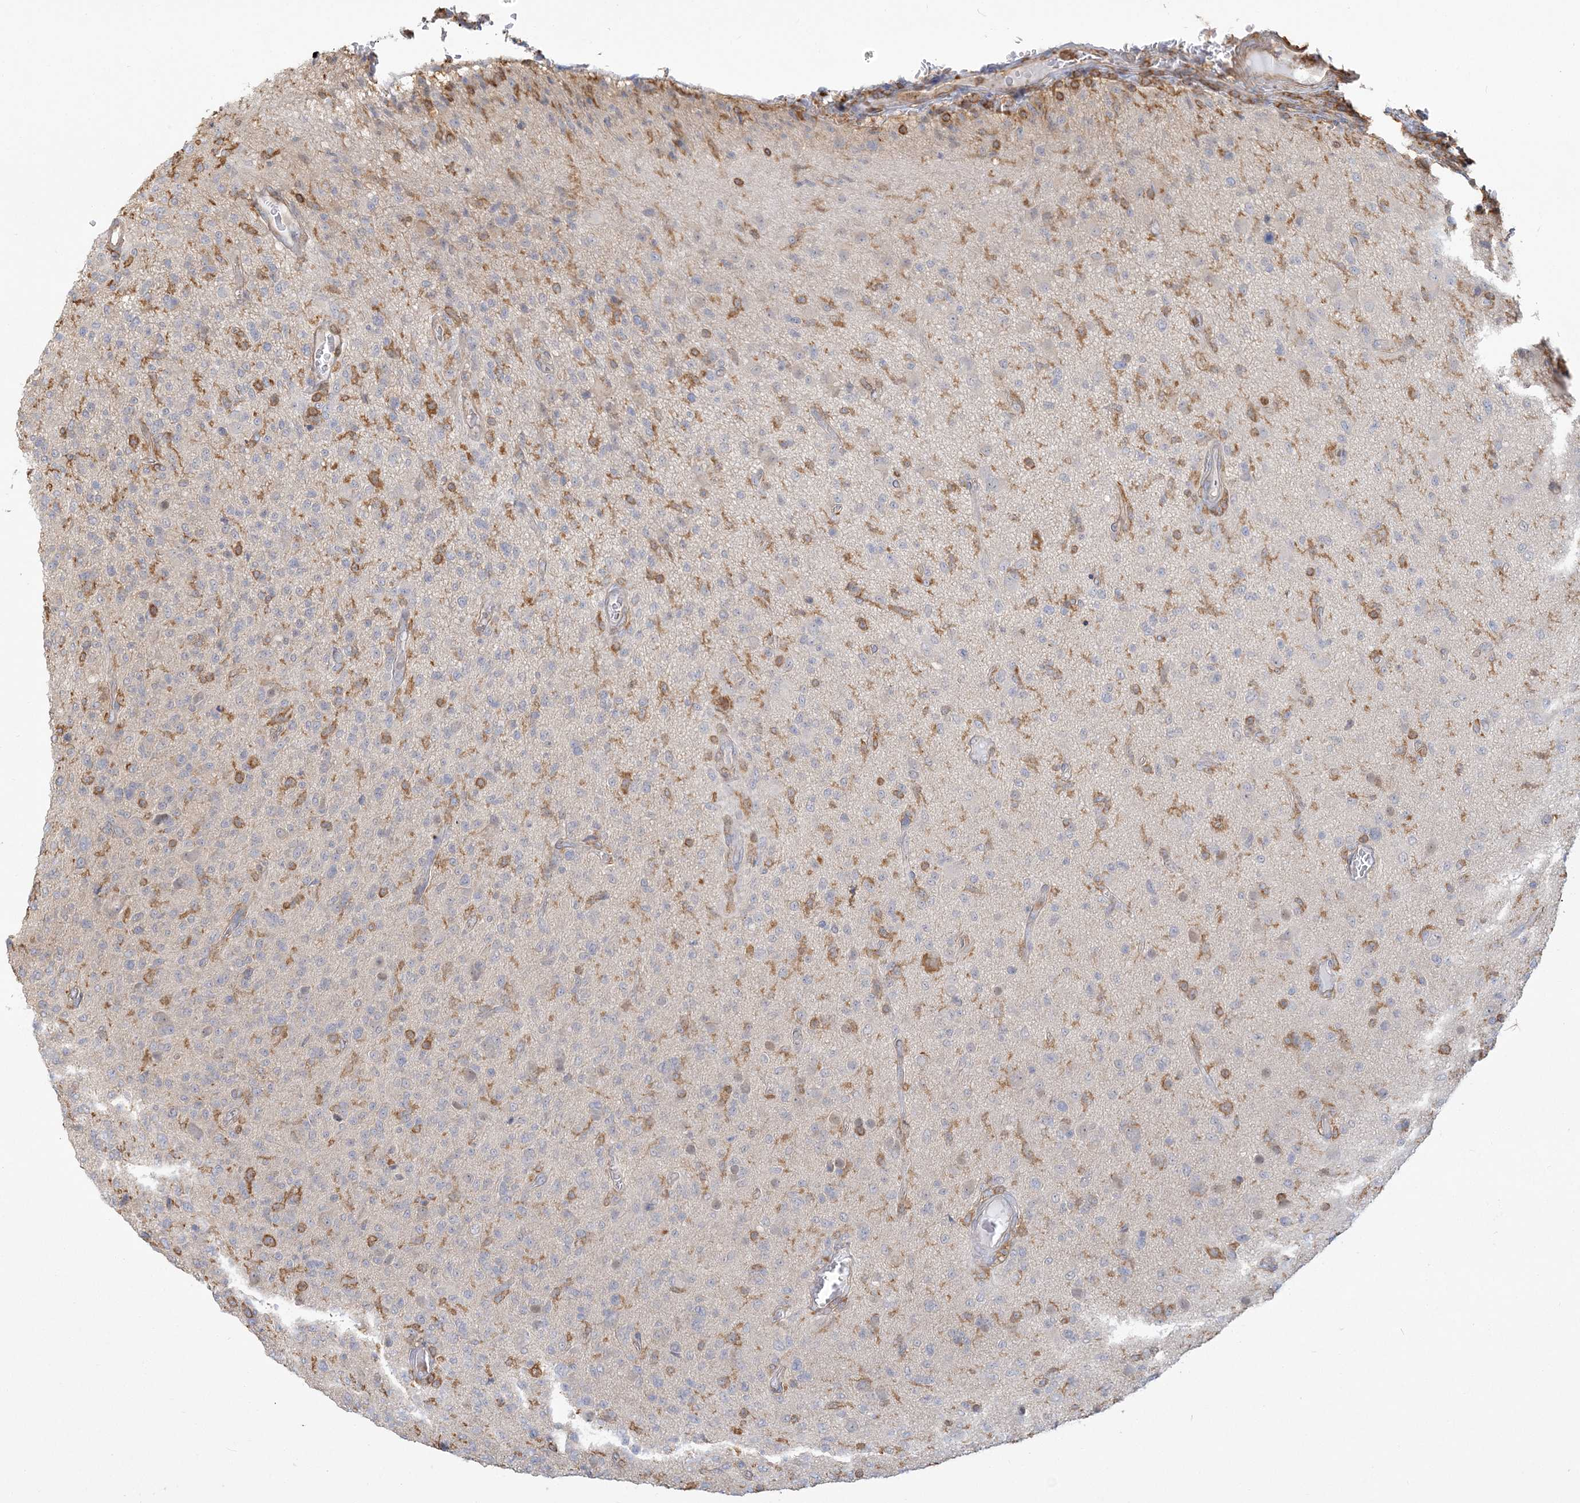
{"staining": {"intensity": "negative", "quantity": "none", "location": "none"}, "tissue": "glioma", "cell_type": "Tumor cells", "image_type": "cancer", "snomed": [{"axis": "morphology", "description": "Glioma, malignant, High grade"}, {"axis": "topography", "description": "Brain"}], "caption": "DAB (3,3'-diaminobenzidine) immunohistochemical staining of human glioma reveals no significant staining in tumor cells. (IHC, brightfield microscopy, high magnification).", "gene": "ANKS1A", "patient": {"sex": "female", "age": 57}}